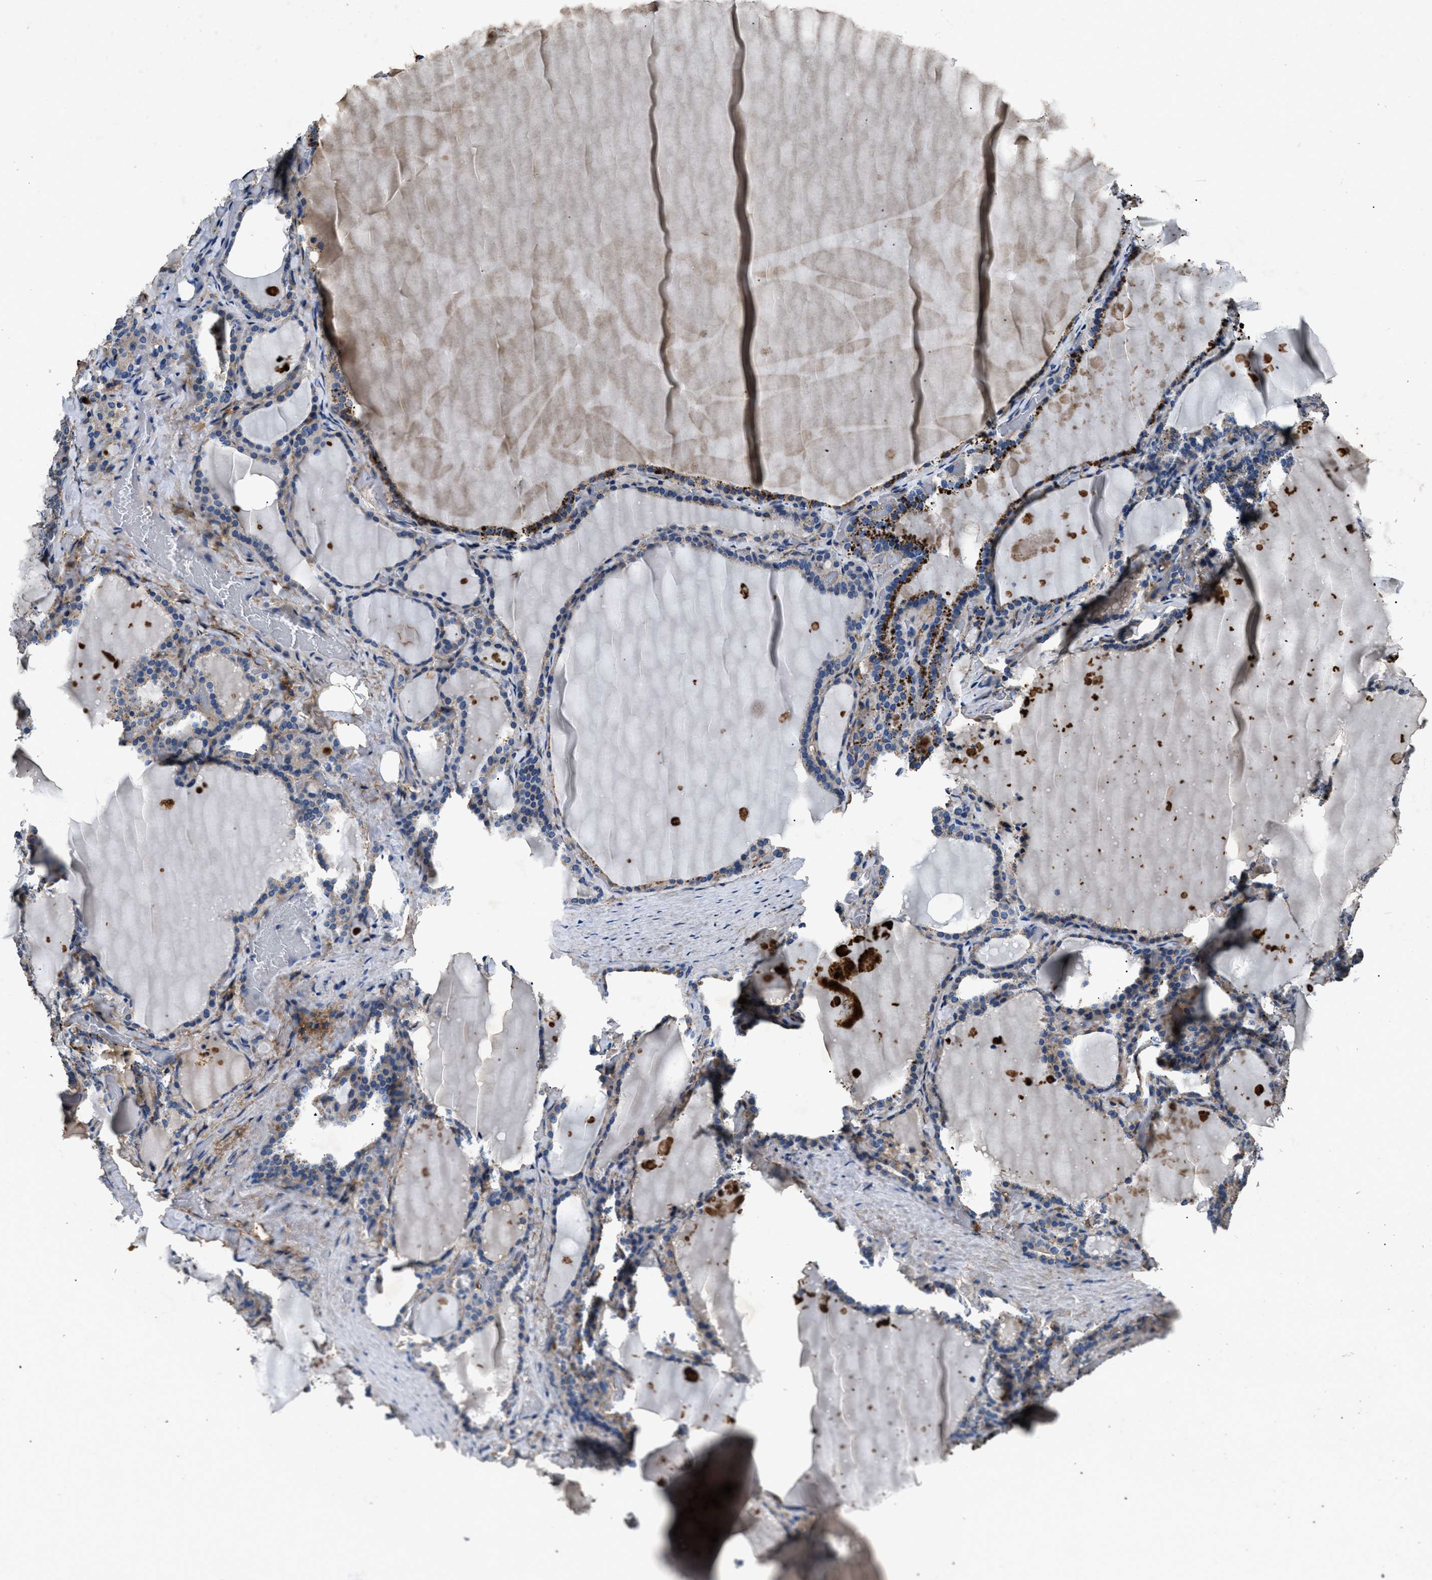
{"staining": {"intensity": "moderate", "quantity": "25%-75%", "location": "cytoplasmic/membranous"}, "tissue": "thyroid gland", "cell_type": "Glandular cells", "image_type": "normal", "snomed": [{"axis": "morphology", "description": "Normal tissue, NOS"}, {"axis": "topography", "description": "Thyroid gland"}], "caption": "This is a histology image of immunohistochemistry staining of normal thyroid gland, which shows moderate positivity in the cytoplasmic/membranous of glandular cells.", "gene": "CD276", "patient": {"sex": "female", "age": 28}}